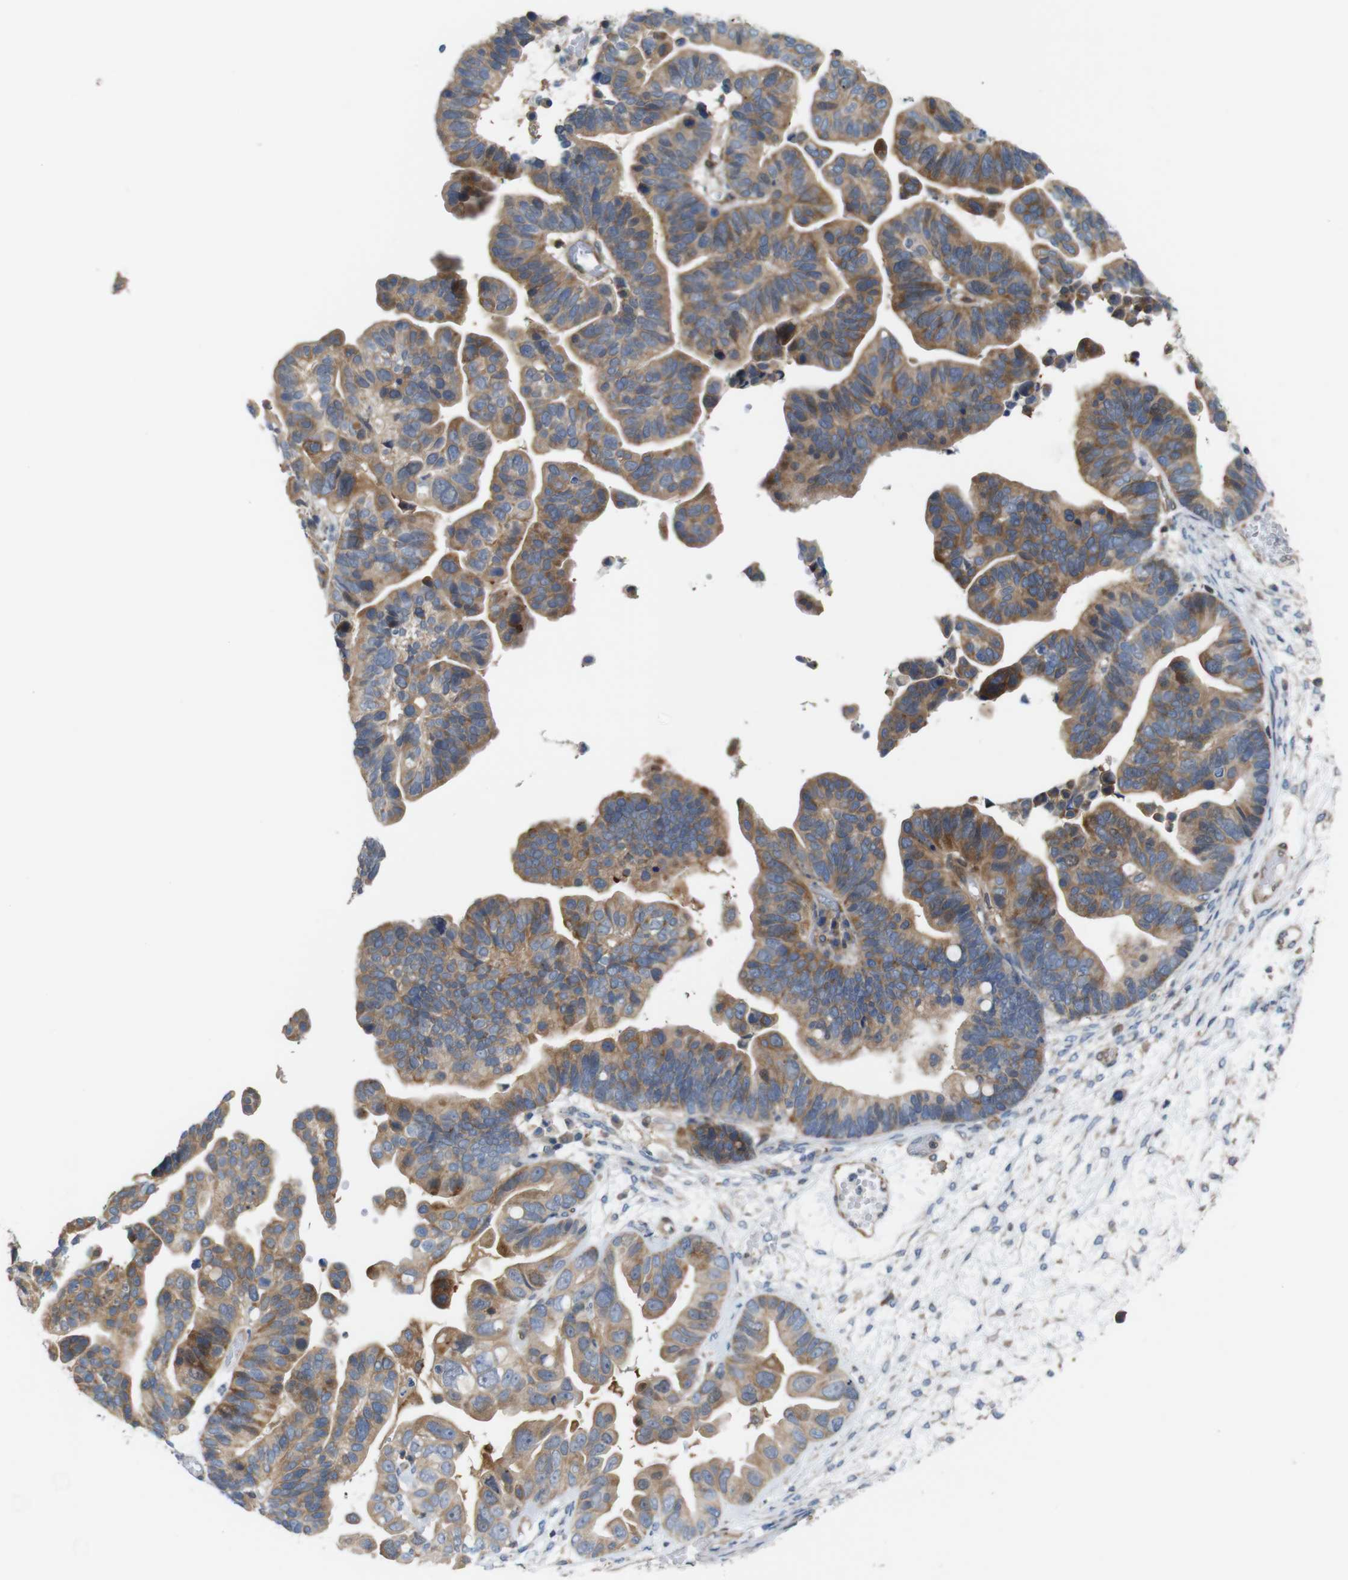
{"staining": {"intensity": "moderate", "quantity": ">75%", "location": "cytoplasmic/membranous"}, "tissue": "ovarian cancer", "cell_type": "Tumor cells", "image_type": "cancer", "snomed": [{"axis": "morphology", "description": "Cystadenocarcinoma, serous, NOS"}, {"axis": "topography", "description": "Ovary"}], "caption": "An image showing moderate cytoplasmic/membranous positivity in approximately >75% of tumor cells in ovarian serous cystadenocarcinoma, as visualized by brown immunohistochemical staining.", "gene": "PCOLCE2", "patient": {"sex": "female", "age": 56}}